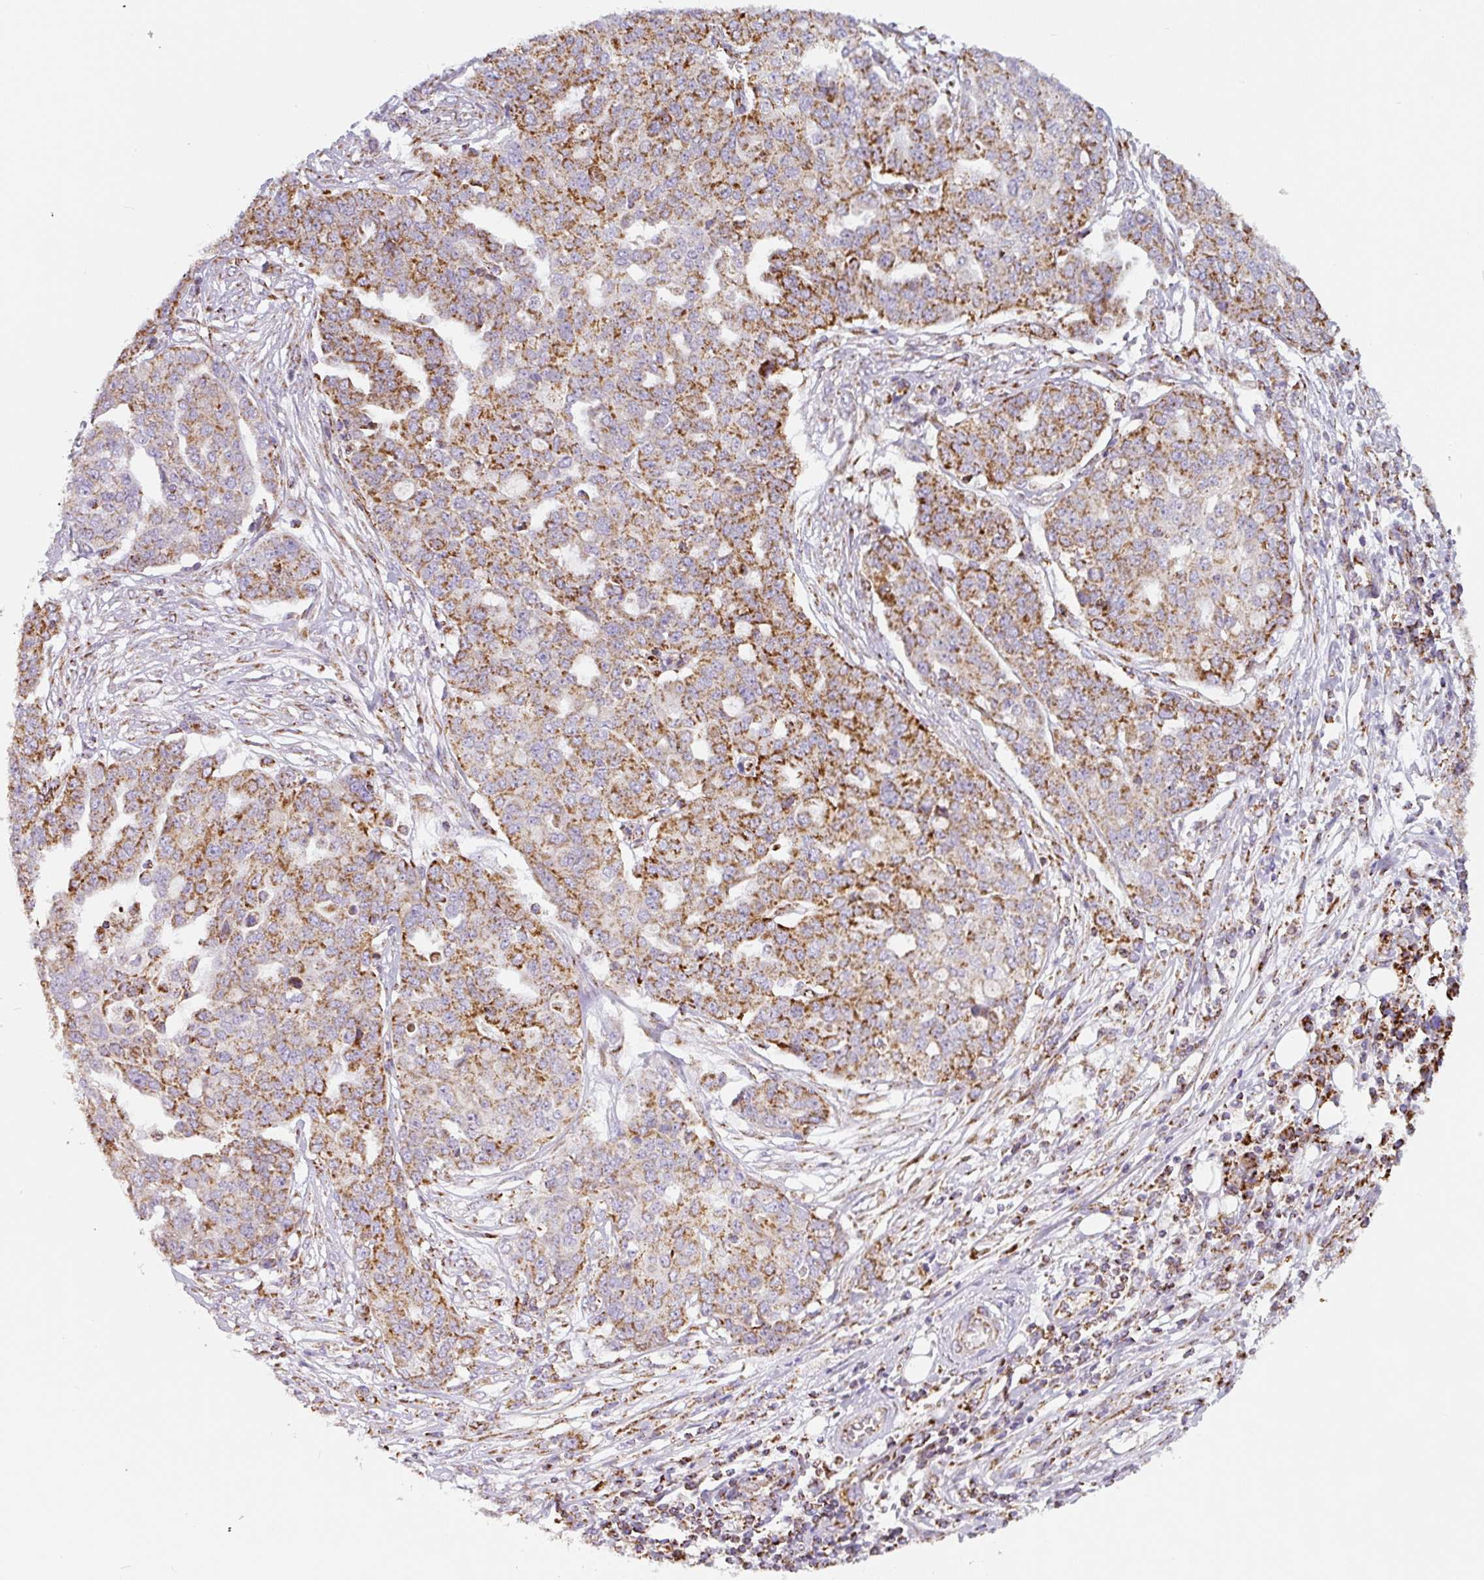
{"staining": {"intensity": "strong", "quantity": ">75%", "location": "cytoplasmic/membranous"}, "tissue": "ovarian cancer", "cell_type": "Tumor cells", "image_type": "cancer", "snomed": [{"axis": "morphology", "description": "Cystadenocarcinoma, serous, NOS"}, {"axis": "topography", "description": "Soft tissue"}, {"axis": "topography", "description": "Ovary"}], "caption": "Serous cystadenocarcinoma (ovarian) was stained to show a protein in brown. There is high levels of strong cytoplasmic/membranous staining in about >75% of tumor cells. The protein of interest is shown in brown color, while the nuclei are stained blue.", "gene": "MT-CO2", "patient": {"sex": "female", "age": 57}}